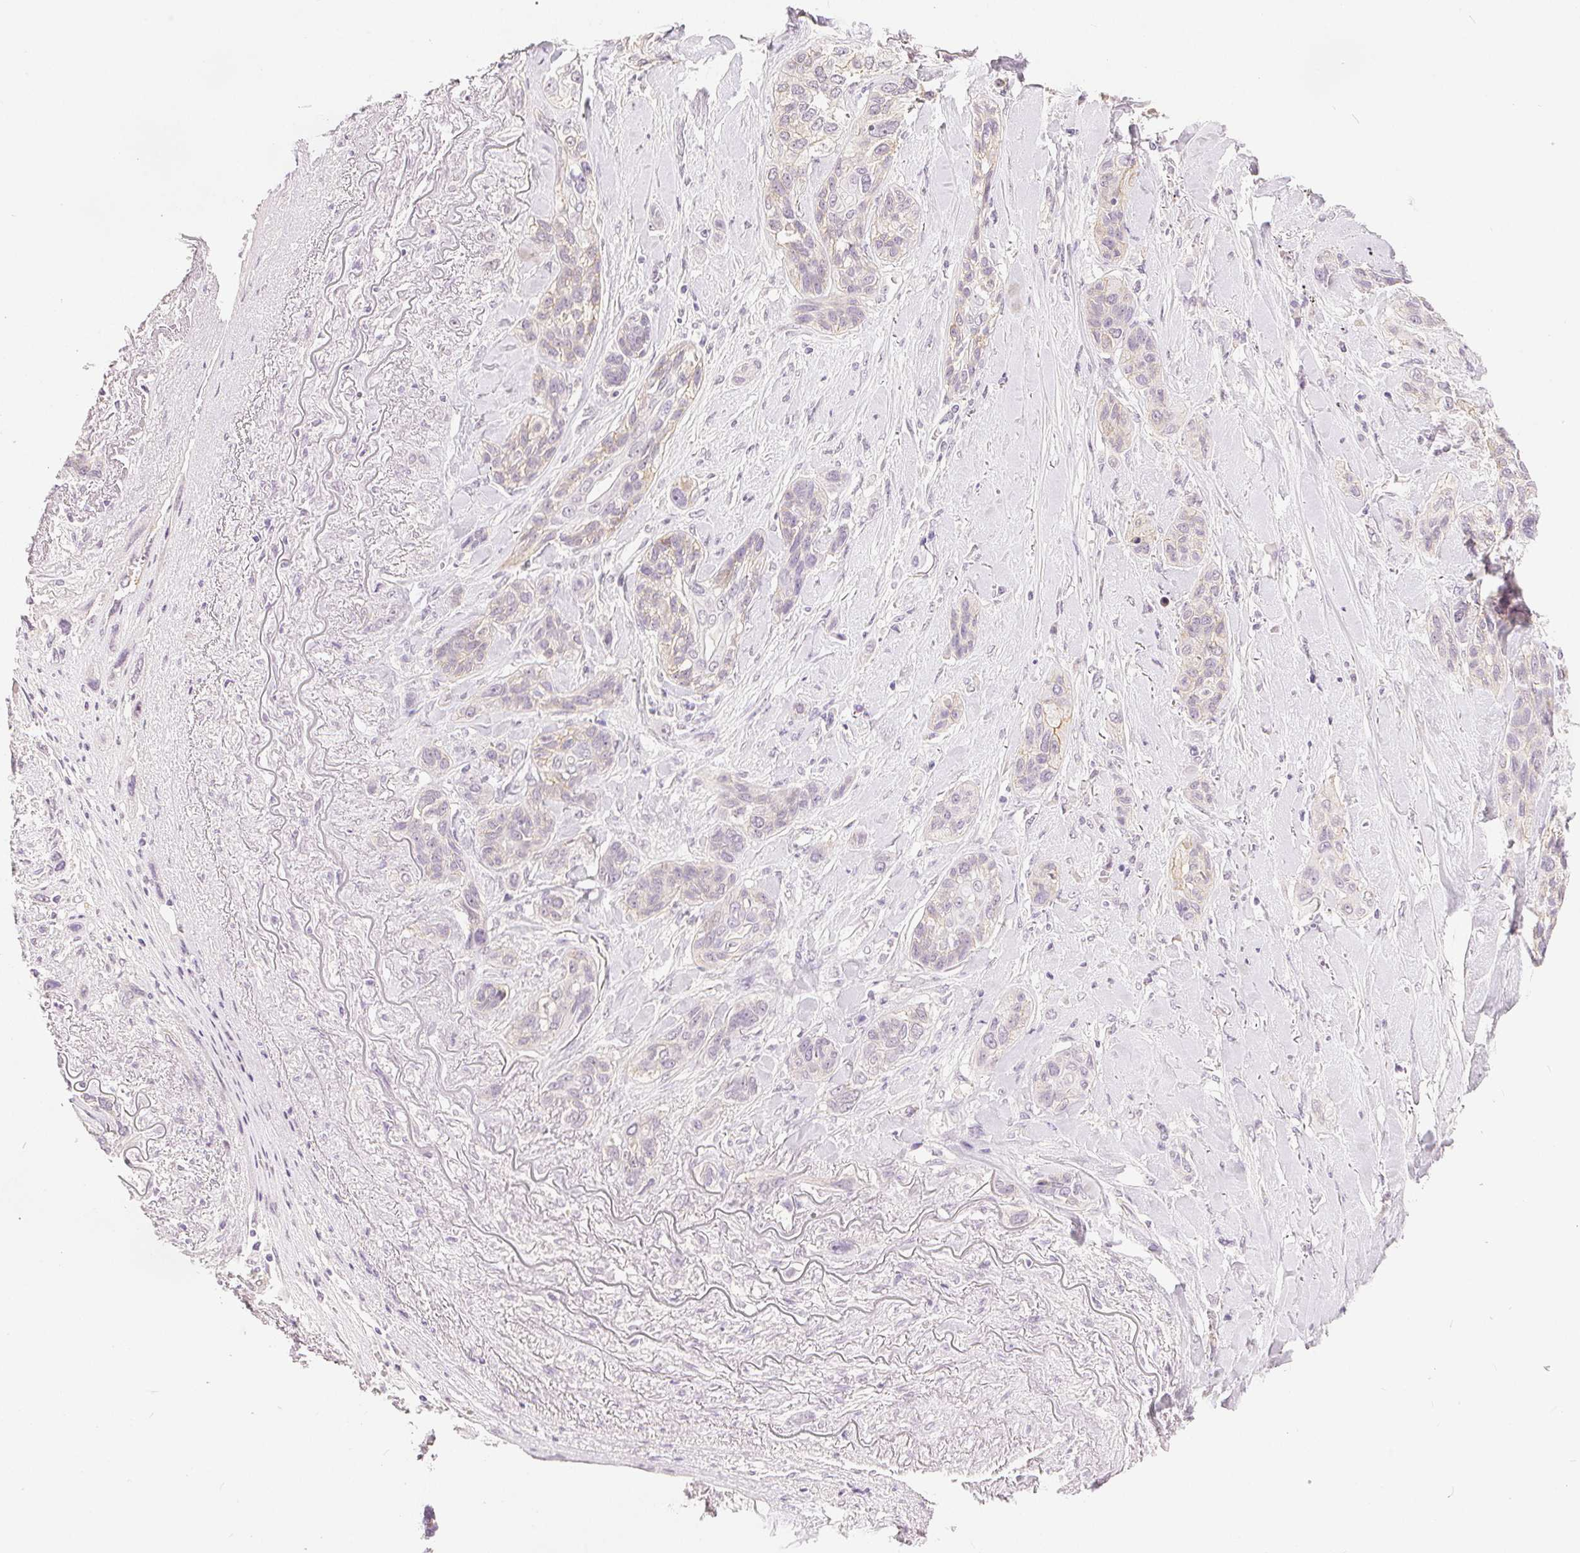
{"staining": {"intensity": "negative", "quantity": "none", "location": "none"}, "tissue": "lung cancer", "cell_type": "Tumor cells", "image_type": "cancer", "snomed": [{"axis": "morphology", "description": "Squamous cell carcinoma, NOS"}, {"axis": "topography", "description": "Lung"}], "caption": "An IHC photomicrograph of squamous cell carcinoma (lung) is shown. There is no staining in tumor cells of squamous cell carcinoma (lung).", "gene": "CA12", "patient": {"sex": "female", "age": 70}}